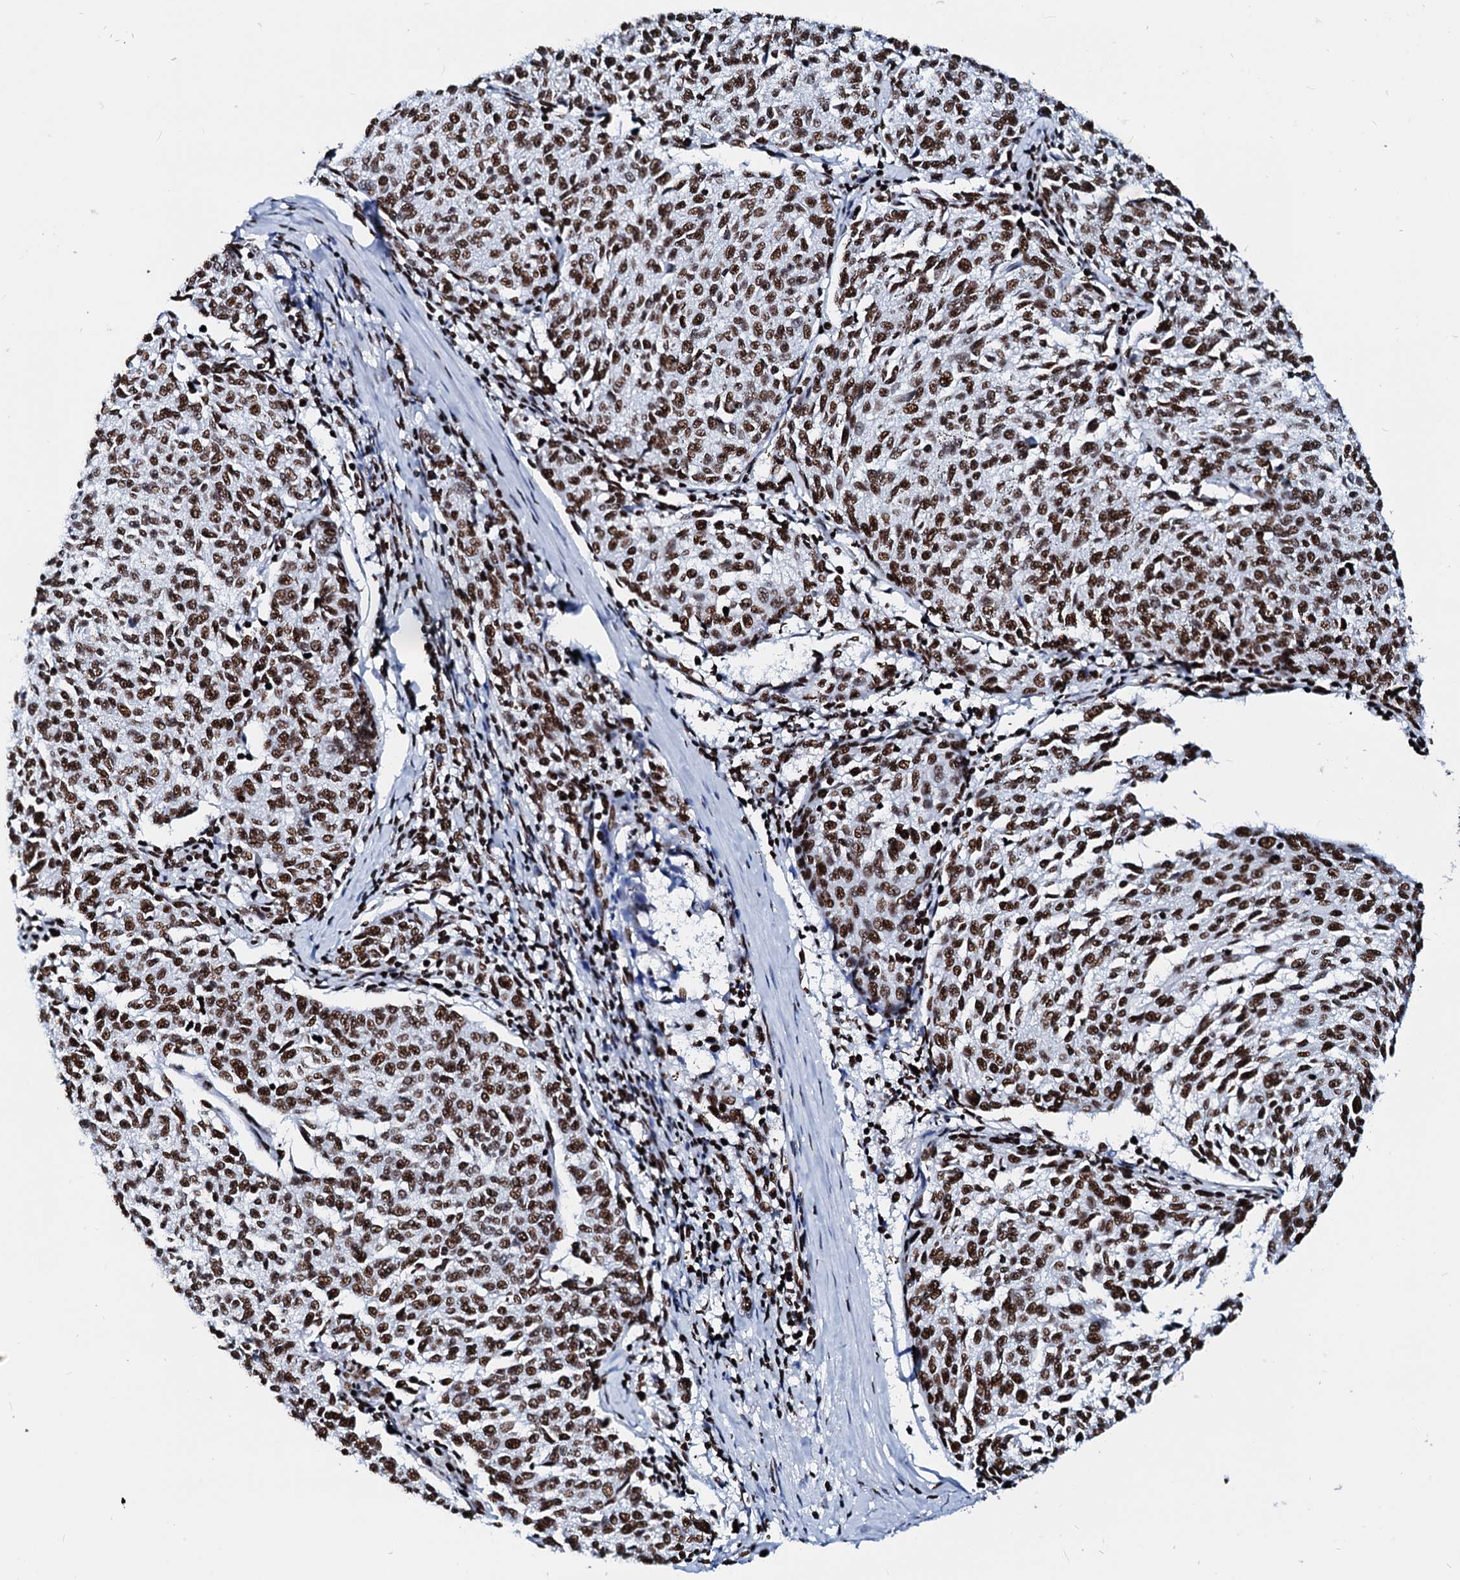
{"staining": {"intensity": "strong", "quantity": ">75%", "location": "nuclear"}, "tissue": "melanoma", "cell_type": "Tumor cells", "image_type": "cancer", "snomed": [{"axis": "morphology", "description": "Malignant melanoma, NOS"}, {"axis": "topography", "description": "Skin"}], "caption": "This is an image of immunohistochemistry (IHC) staining of malignant melanoma, which shows strong expression in the nuclear of tumor cells.", "gene": "RALY", "patient": {"sex": "female", "age": 72}}